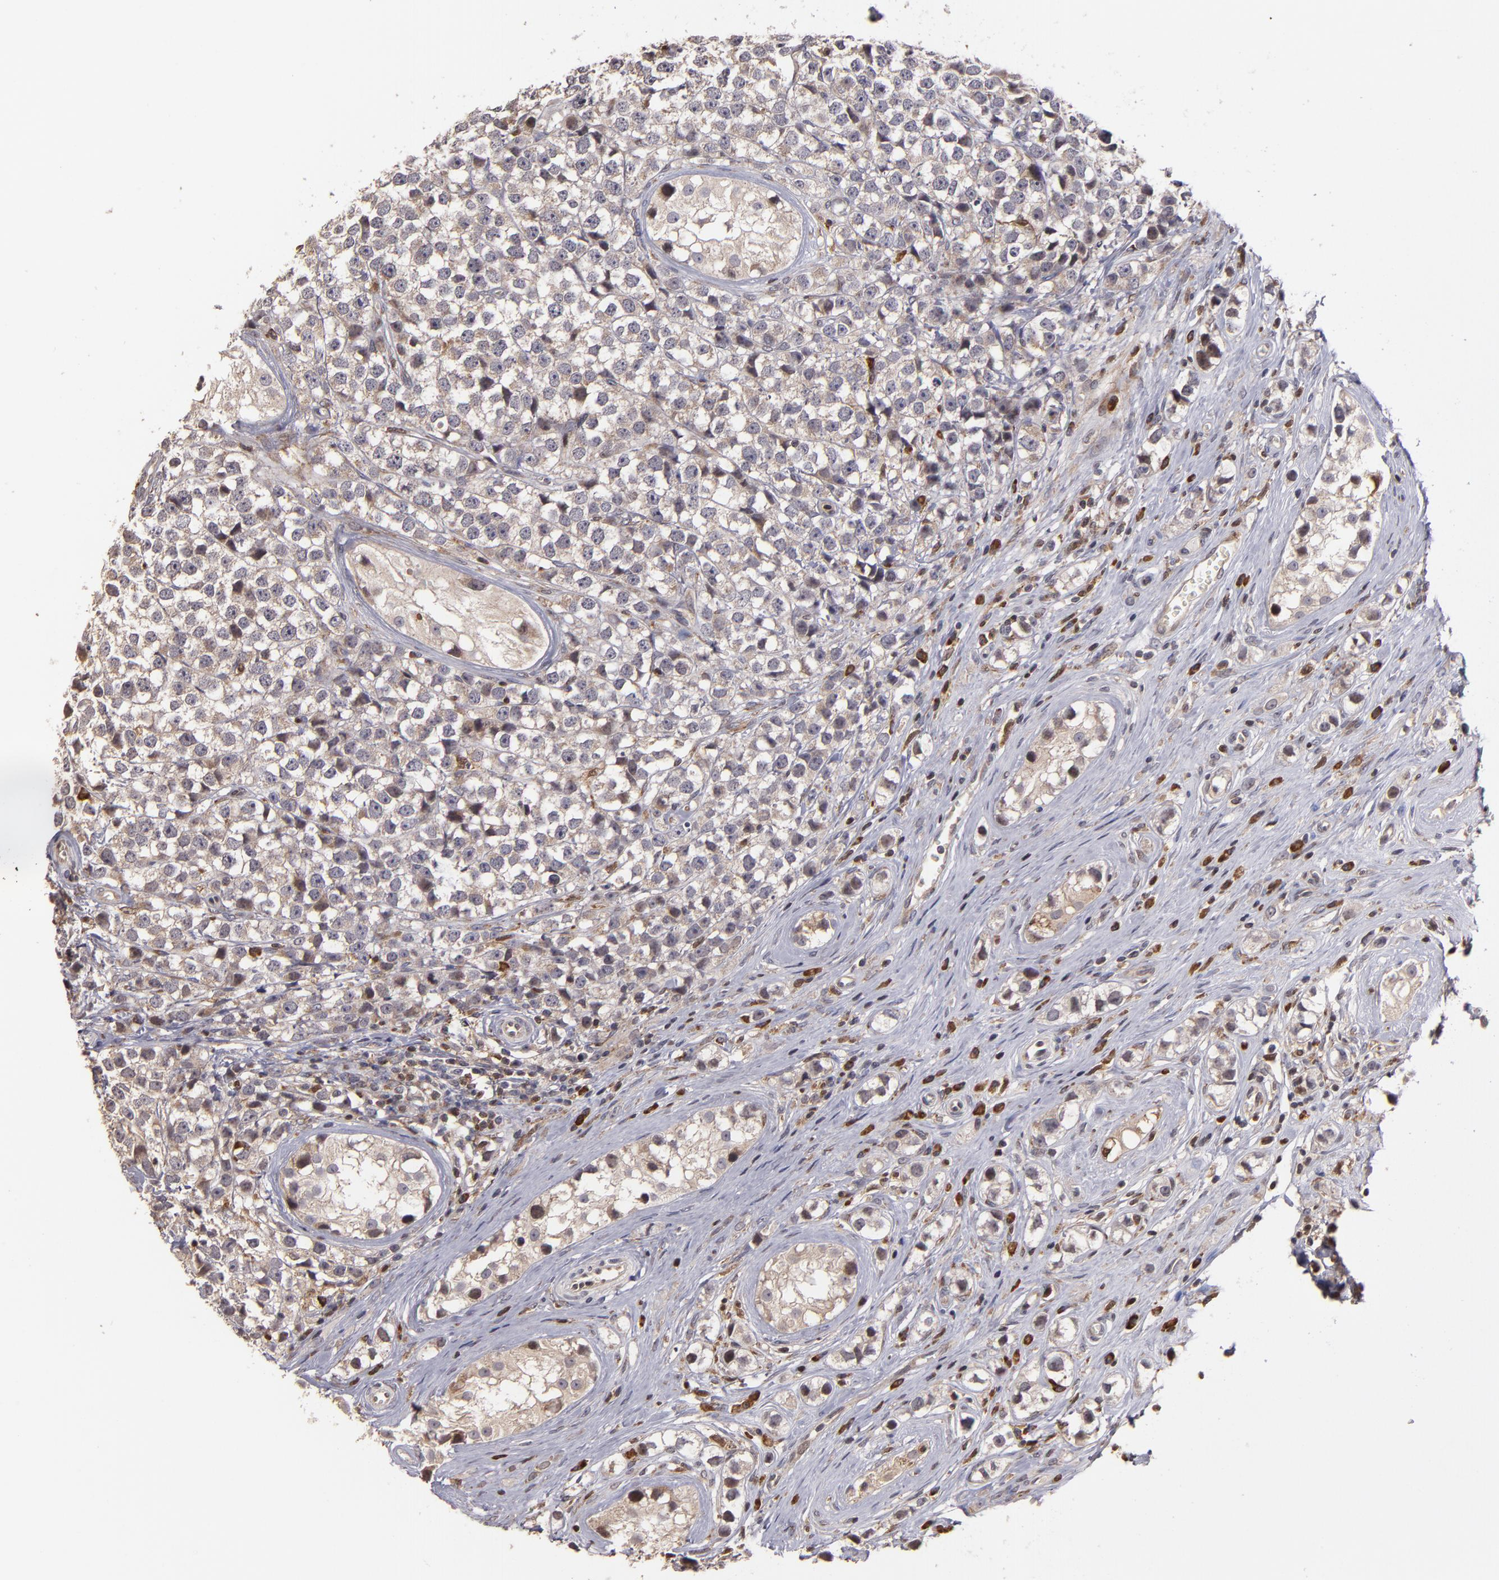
{"staining": {"intensity": "weak", "quantity": ">75%", "location": "cytoplasmic/membranous"}, "tissue": "testis cancer", "cell_type": "Tumor cells", "image_type": "cancer", "snomed": [{"axis": "morphology", "description": "Seminoma, NOS"}, {"axis": "topography", "description": "Testis"}], "caption": "The immunohistochemical stain highlights weak cytoplasmic/membranous expression in tumor cells of testis cancer (seminoma) tissue.", "gene": "CASP1", "patient": {"sex": "male", "age": 25}}